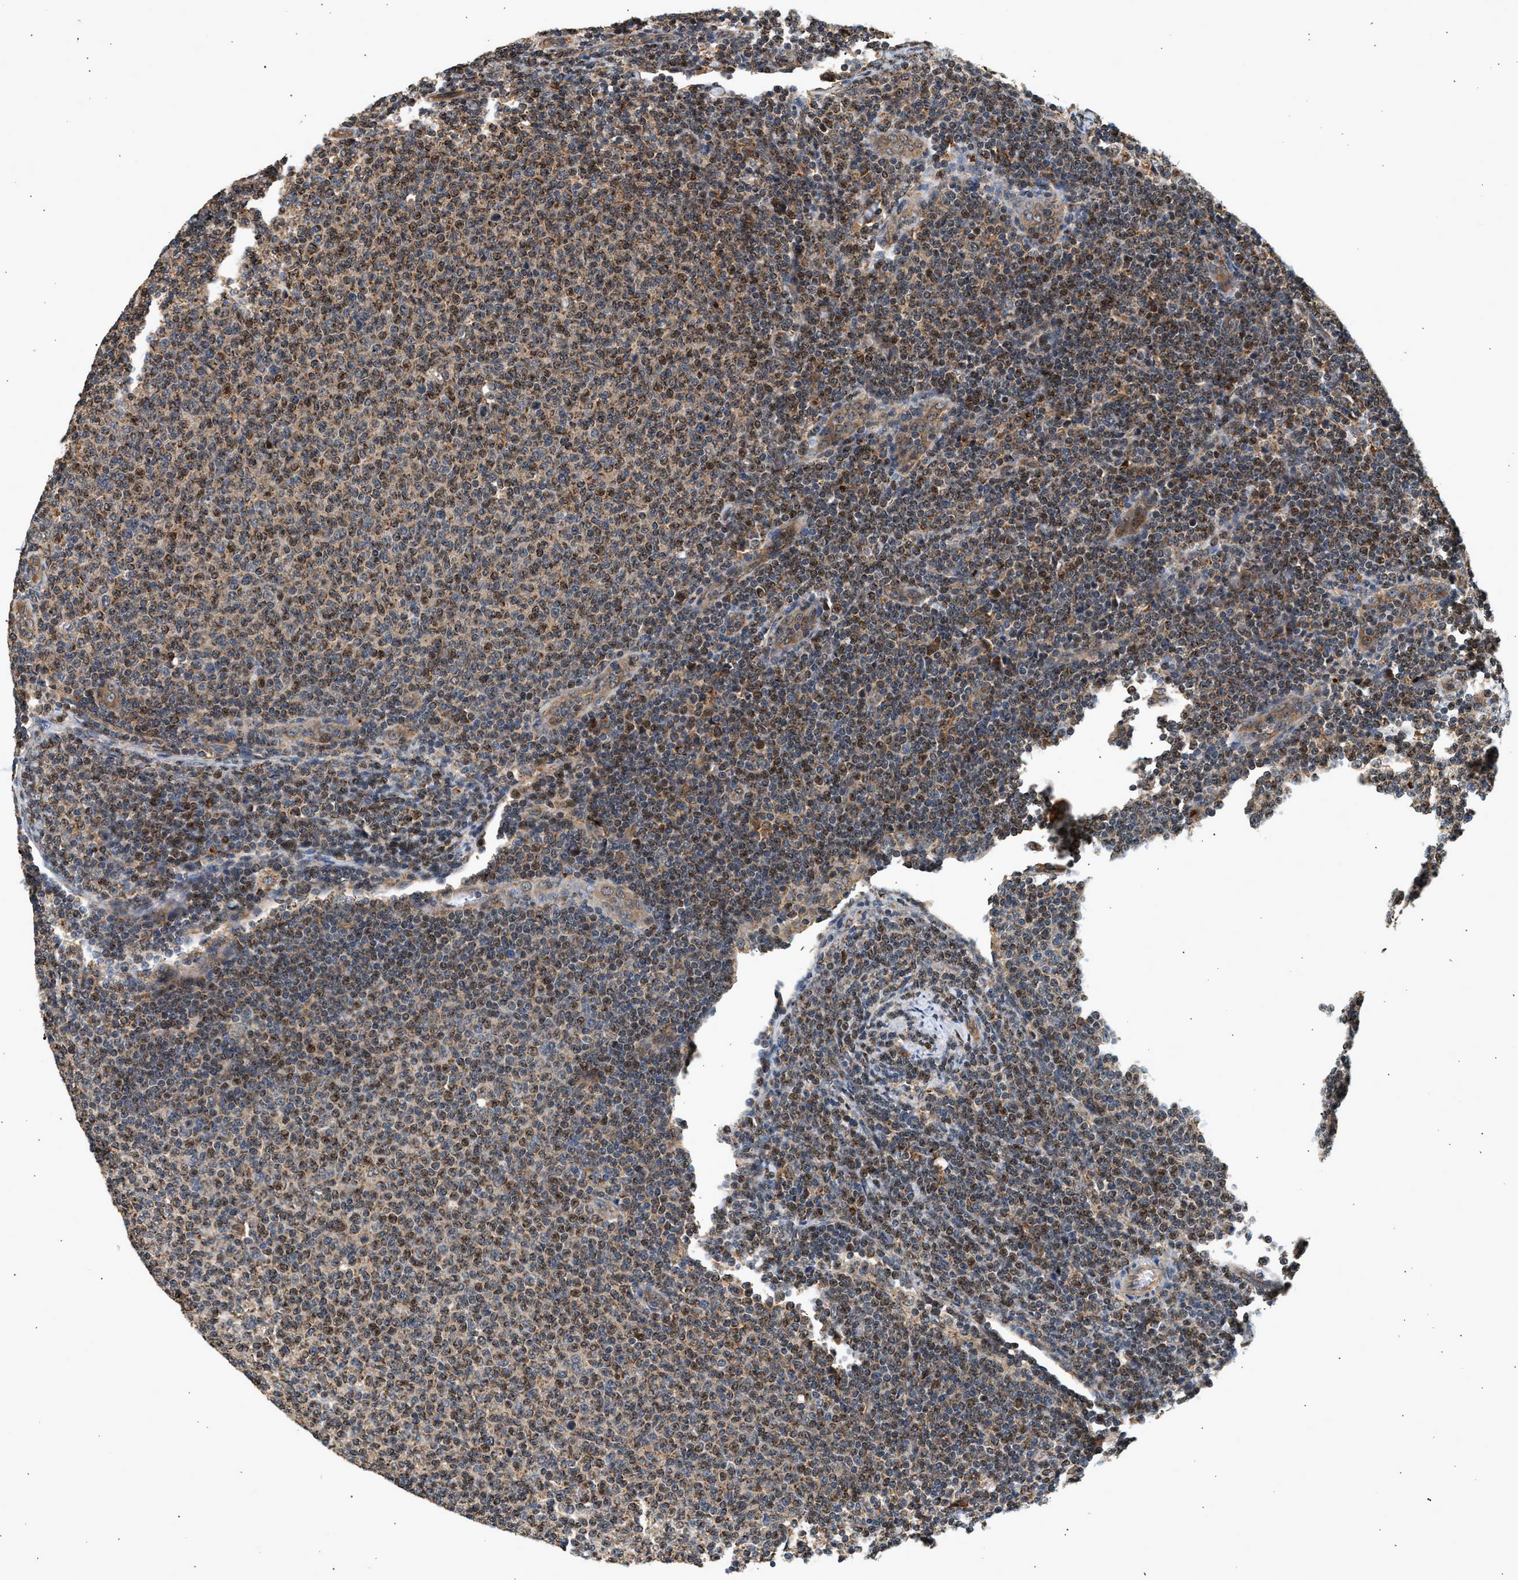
{"staining": {"intensity": "moderate", "quantity": "25%-75%", "location": "cytoplasmic/membranous,nuclear"}, "tissue": "lymphoma", "cell_type": "Tumor cells", "image_type": "cancer", "snomed": [{"axis": "morphology", "description": "Malignant lymphoma, non-Hodgkin's type, Low grade"}, {"axis": "topography", "description": "Lymph node"}], "caption": "Lymphoma stained for a protein (brown) displays moderate cytoplasmic/membranous and nuclear positive positivity in approximately 25%-75% of tumor cells.", "gene": "DUSP14", "patient": {"sex": "male", "age": 66}}